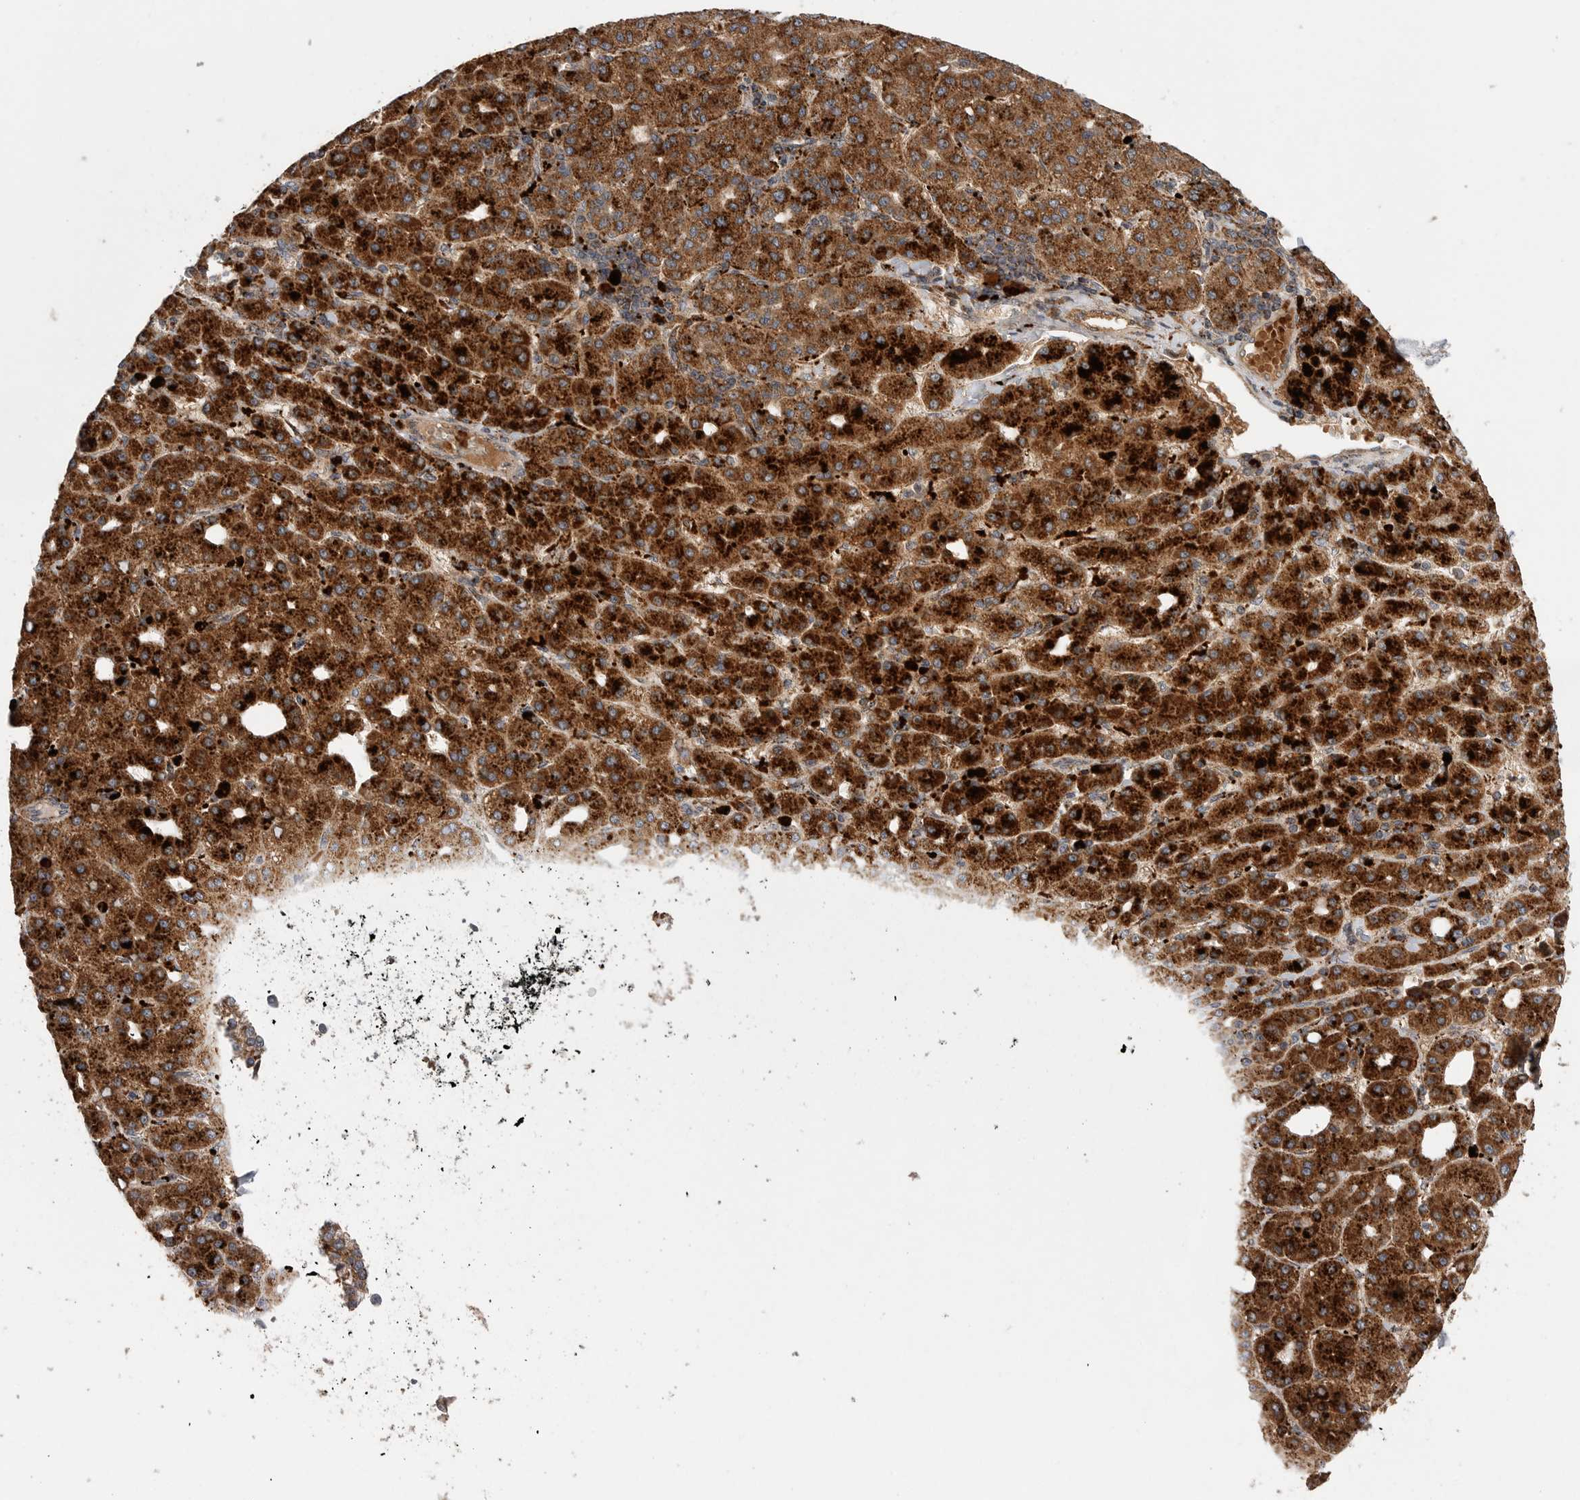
{"staining": {"intensity": "strong", "quantity": ">75%", "location": "cytoplasmic/membranous"}, "tissue": "liver cancer", "cell_type": "Tumor cells", "image_type": "cancer", "snomed": [{"axis": "morphology", "description": "Carcinoma, Hepatocellular, NOS"}, {"axis": "topography", "description": "Liver"}], "caption": "Tumor cells demonstrate high levels of strong cytoplasmic/membranous staining in about >75% of cells in human liver cancer (hepatocellular carcinoma).", "gene": "GALNS", "patient": {"sex": "male", "age": 65}}